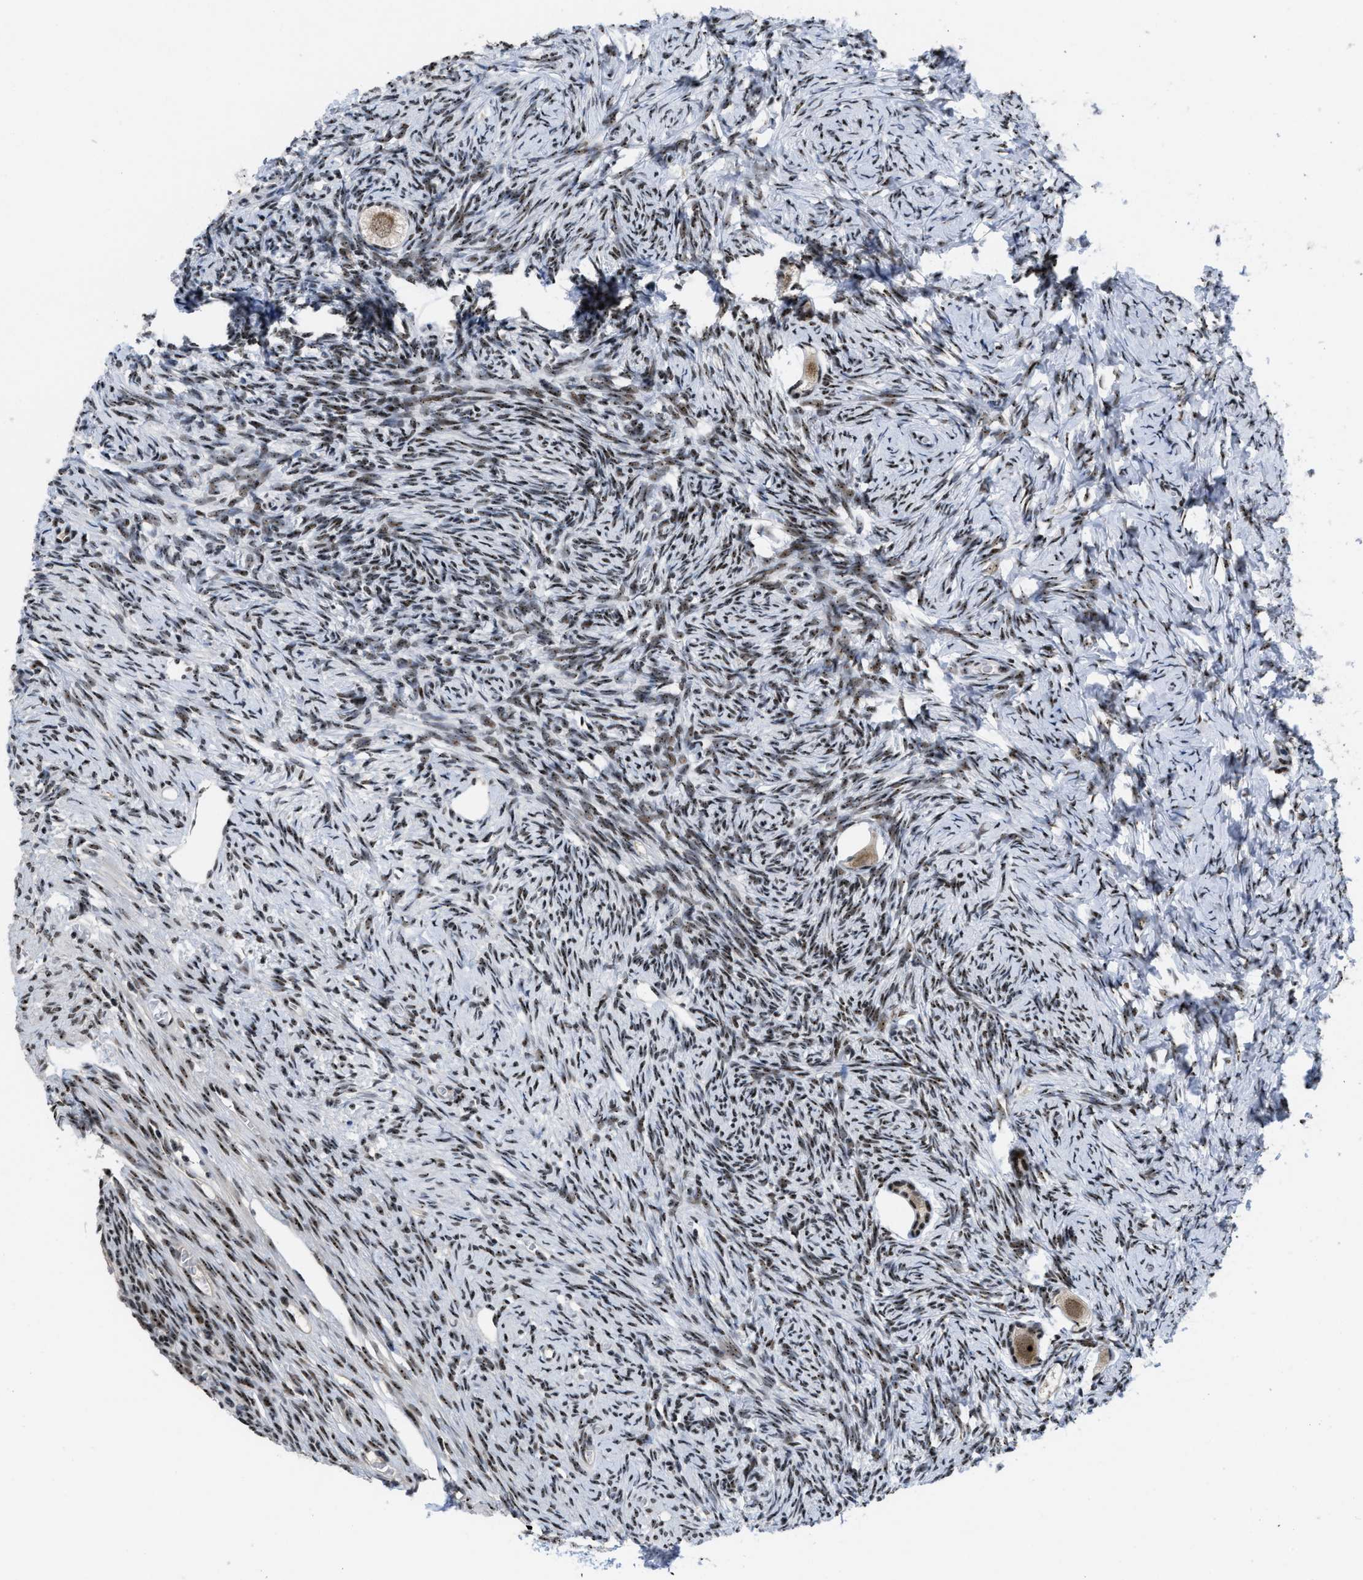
{"staining": {"intensity": "strong", "quantity": "25%-75%", "location": "nuclear"}, "tissue": "ovary", "cell_type": "Follicle cells", "image_type": "normal", "snomed": [{"axis": "morphology", "description": "Normal tissue, NOS"}, {"axis": "topography", "description": "Ovary"}], "caption": "Protein staining by immunohistochemistry exhibits strong nuclear expression in about 25%-75% of follicle cells in benign ovary.", "gene": "NOP58", "patient": {"sex": "female", "age": 27}}